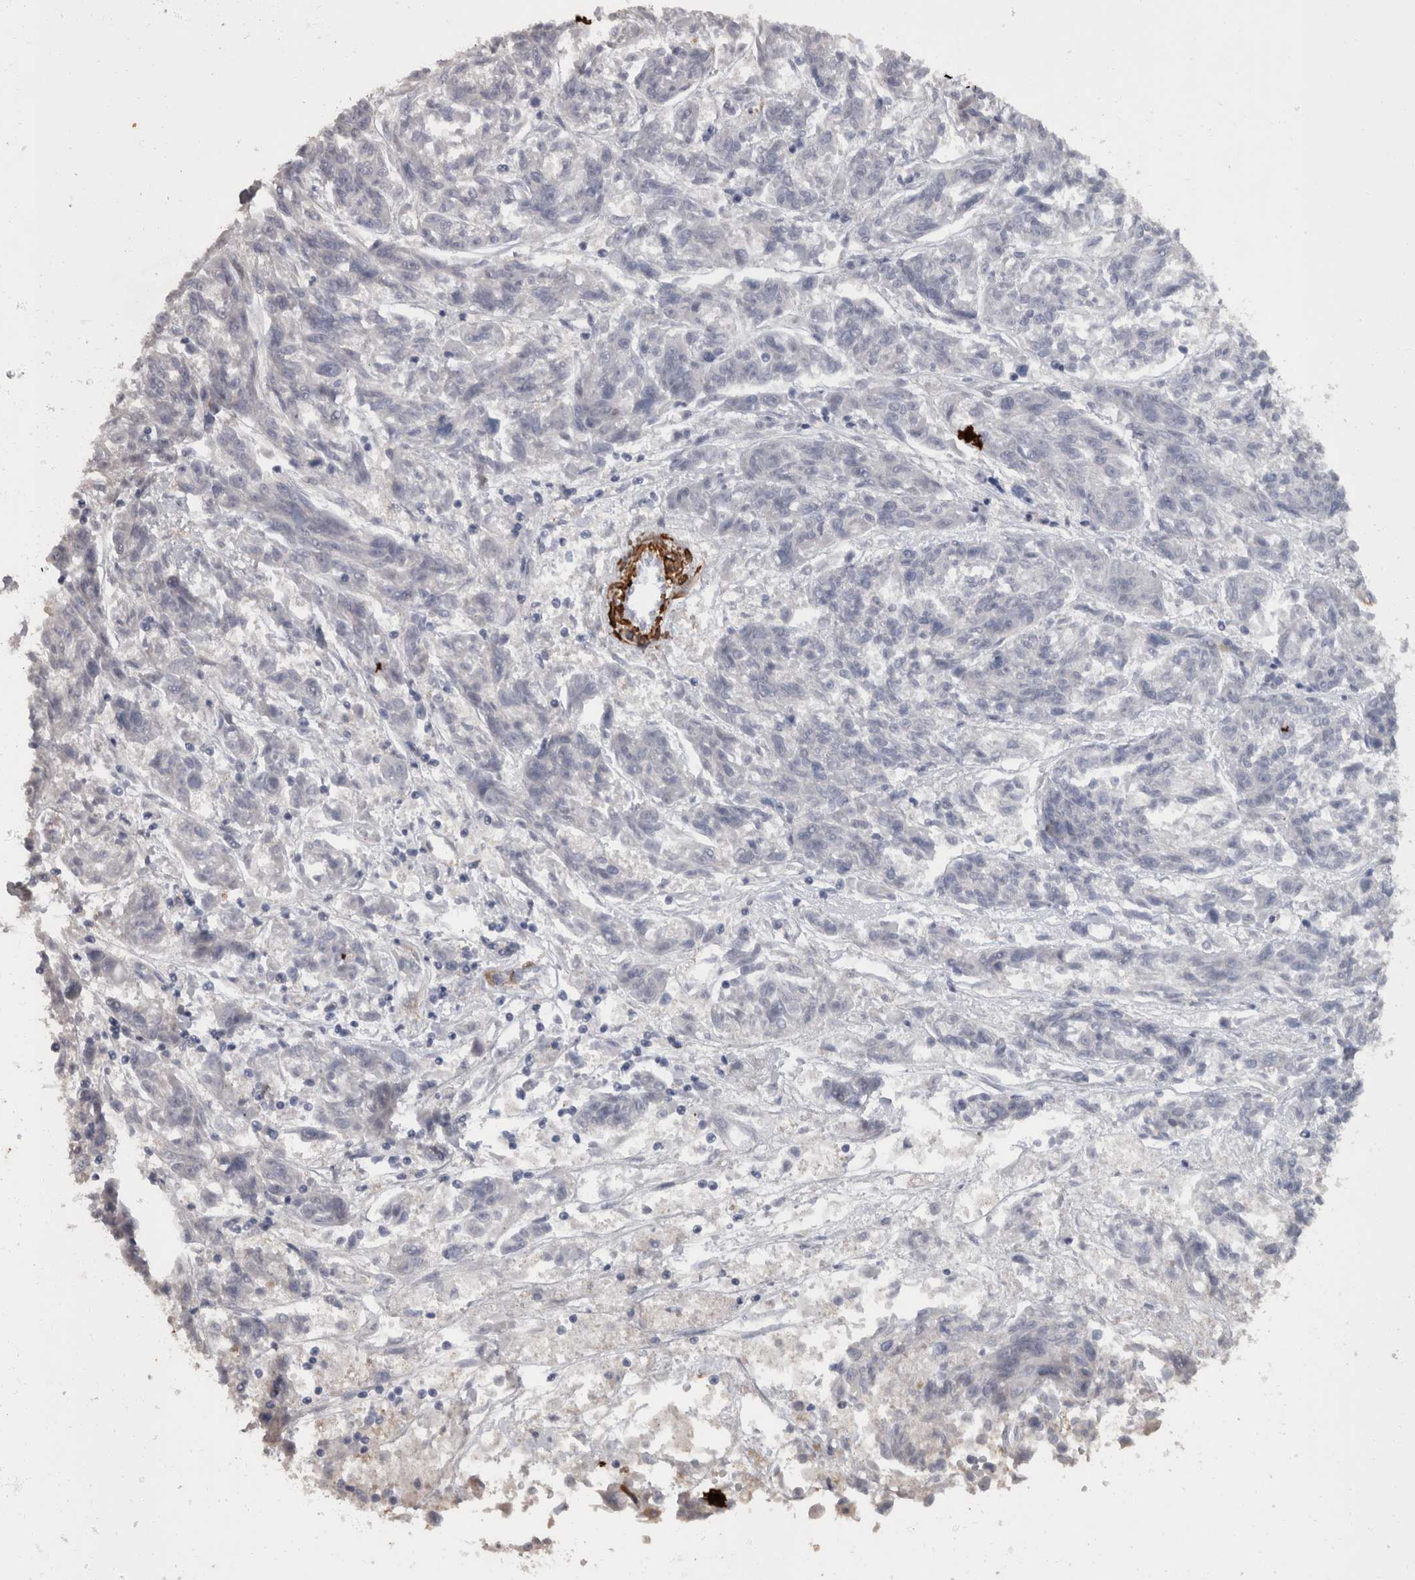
{"staining": {"intensity": "negative", "quantity": "none", "location": "none"}, "tissue": "melanoma", "cell_type": "Tumor cells", "image_type": "cancer", "snomed": [{"axis": "morphology", "description": "Malignant melanoma, NOS"}, {"axis": "topography", "description": "Skin"}], "caption": "This is a histopathology image of immunohistochemistry staining of malignant melanoma, which shows no positivity in tumor cells.", "gene": "MASTL", "patient": {"sex": "male", "age": 53}}